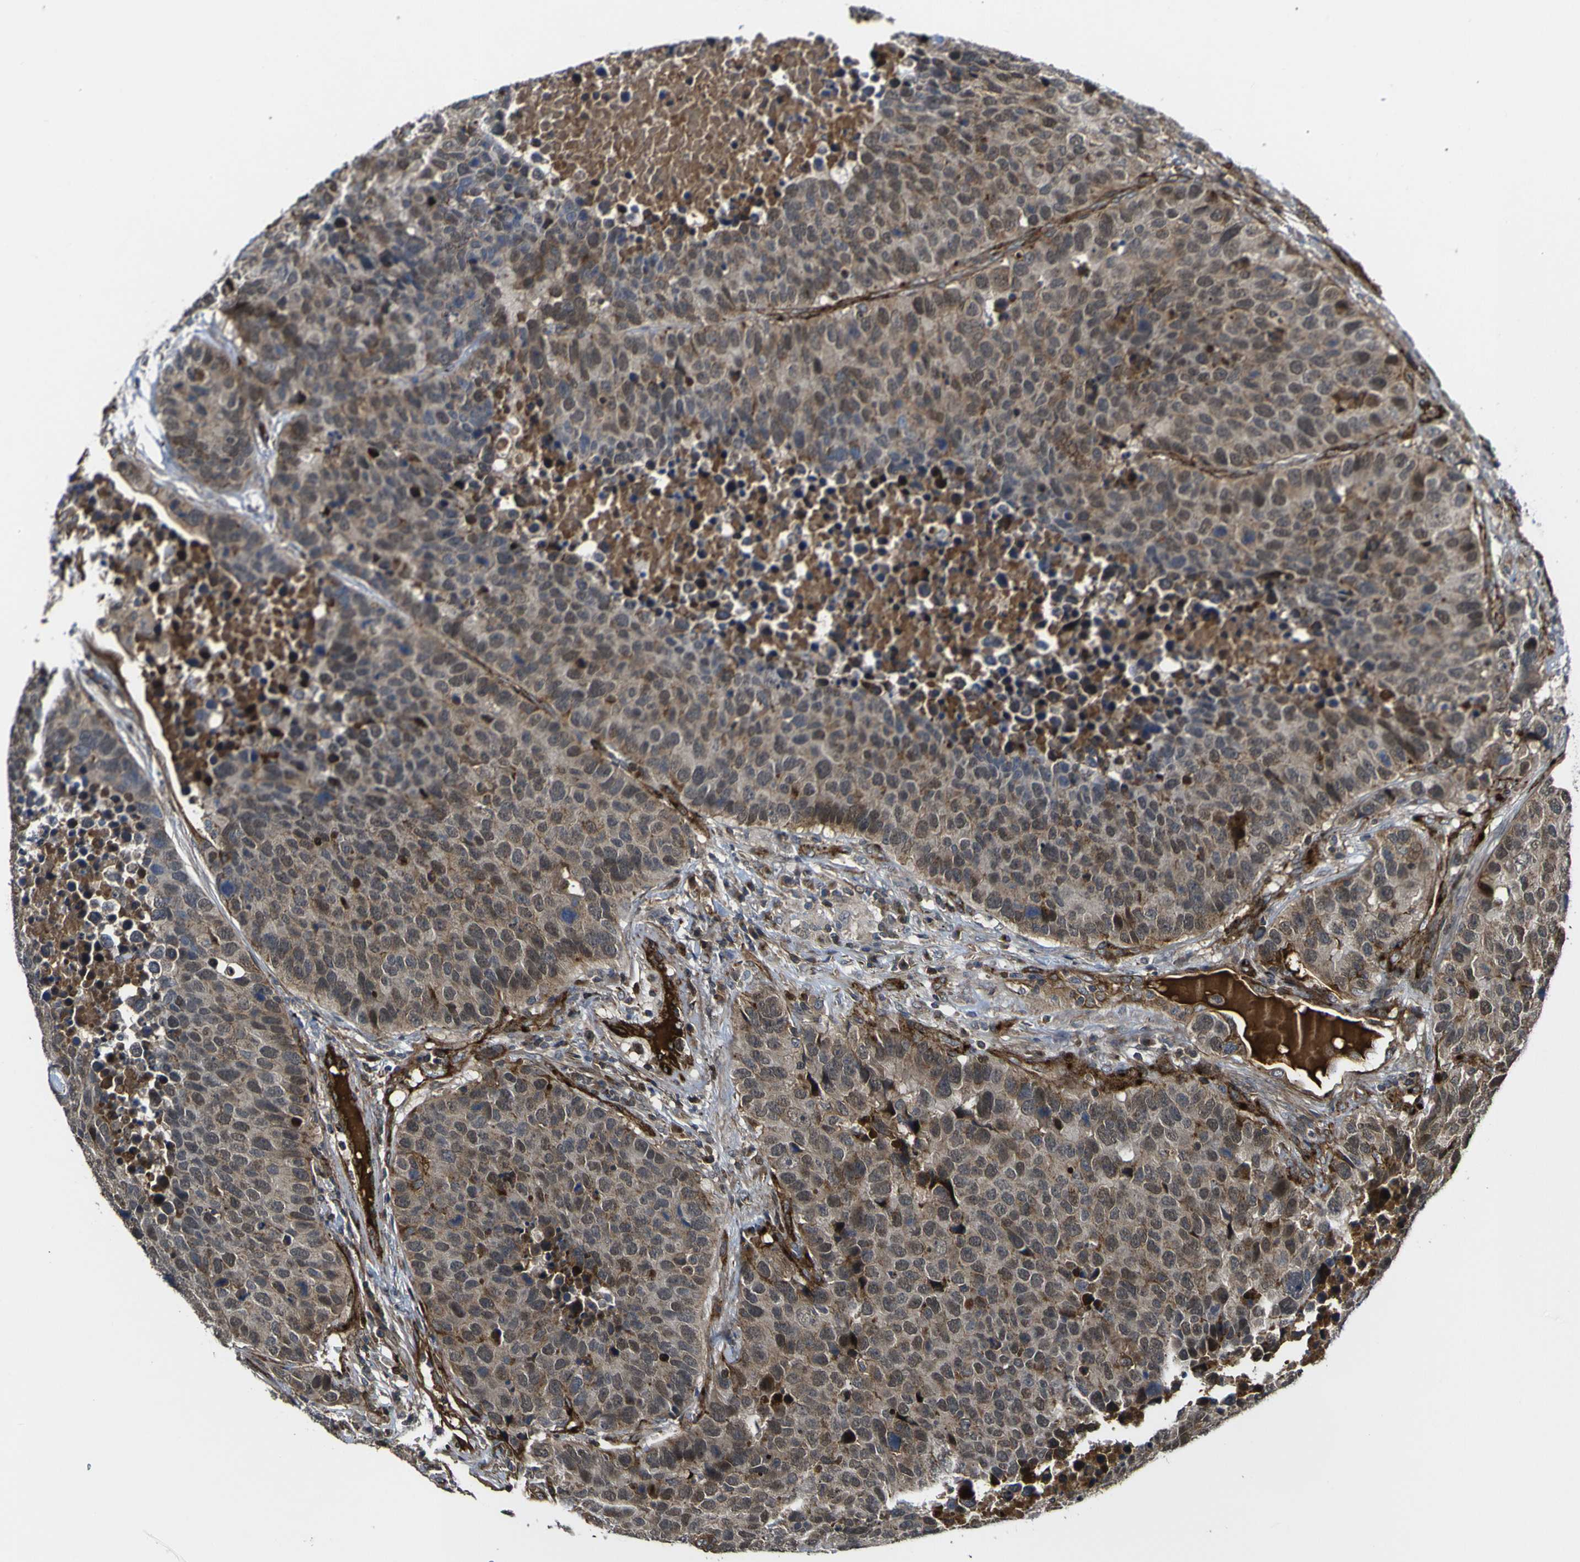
{"staining": {"intensity": "moderate", "quantity": ">75%", "location": "cytoplasmic/membranous,nuclear"}, "tissue": "carcinoid", "cell_type": "Tumor cells", "image_type": "cancer", "snomed": [{"axis": "morphology", "description": "Carcinoid, malignant, NOS"}, {"axis": "topography", "description": "Lung"}], "caption": "Immunohistochemical staining of human malignant carcinoid displays medium levels of moderate cytoplasmic/membranous and nuclear protein positivity in approximately >75% of tumor cells. Nuclei are stained in blue.", "gene": "ECE1", "patient": {"sex": "male", "age": 60}}